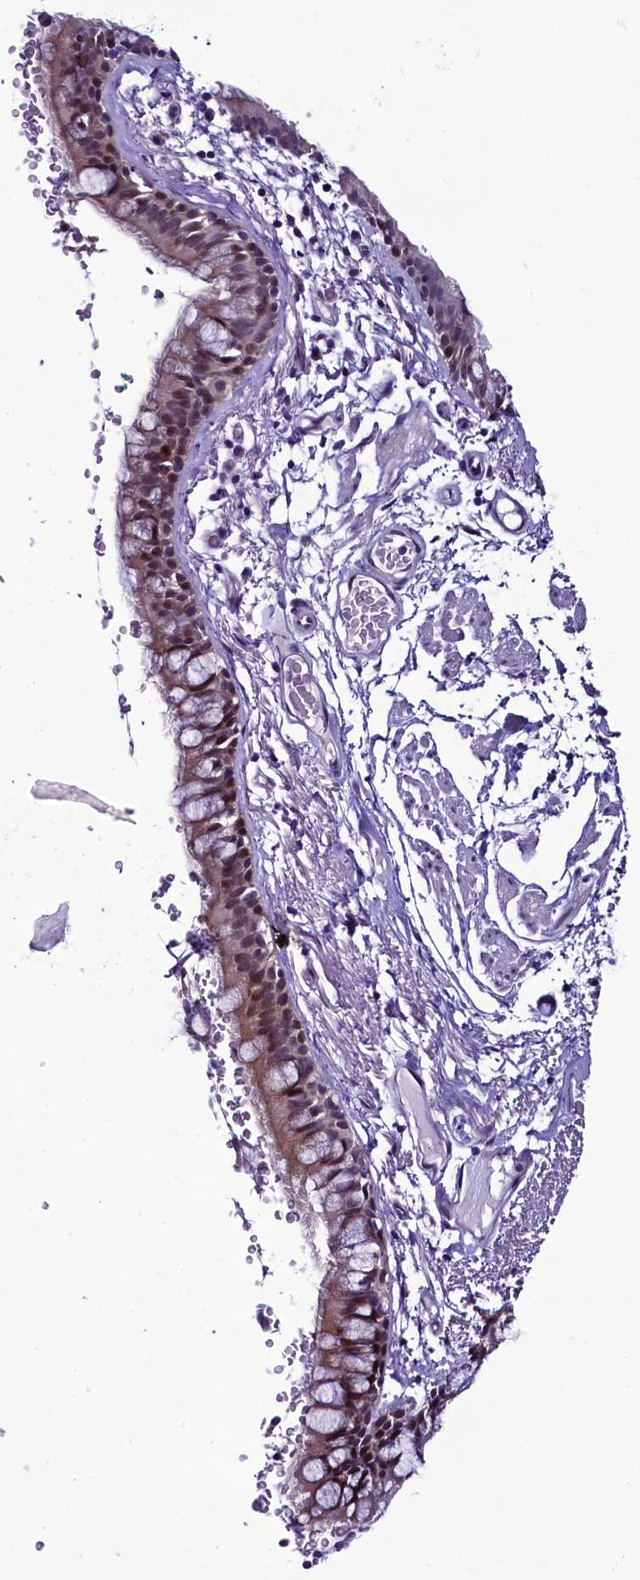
{"staining": {"intensity": "moderate", "quantity": ">75%", "location": "cytoplasmic/membranous,nuclear"}, "tissue": "bronchus", "cell_type": "Respiratory epithelial cells", "image_type": "normal", "snomed": [{"axis": "morphology", "description": "Normal tissue, NOS"}, {"axis": "topography", "description": "Lymph node"}, {"axis": "topography", "description": "Bronchus"}], "caption": "Brown immunohistochemical staining in normal human bronchus demonstrates moderate cytoplasmic/membranous,nuclear expression in approximately >75% of respiratory epithelial cells. The protein of interest is stained brown, and the nuclei are stained in blue (DAB (3,3'-diaminobenzidine) IHC with brightfield microscopy, high magnification).", "gene": "CCDC106", "patient": {"sex": "male", "age": 63}}